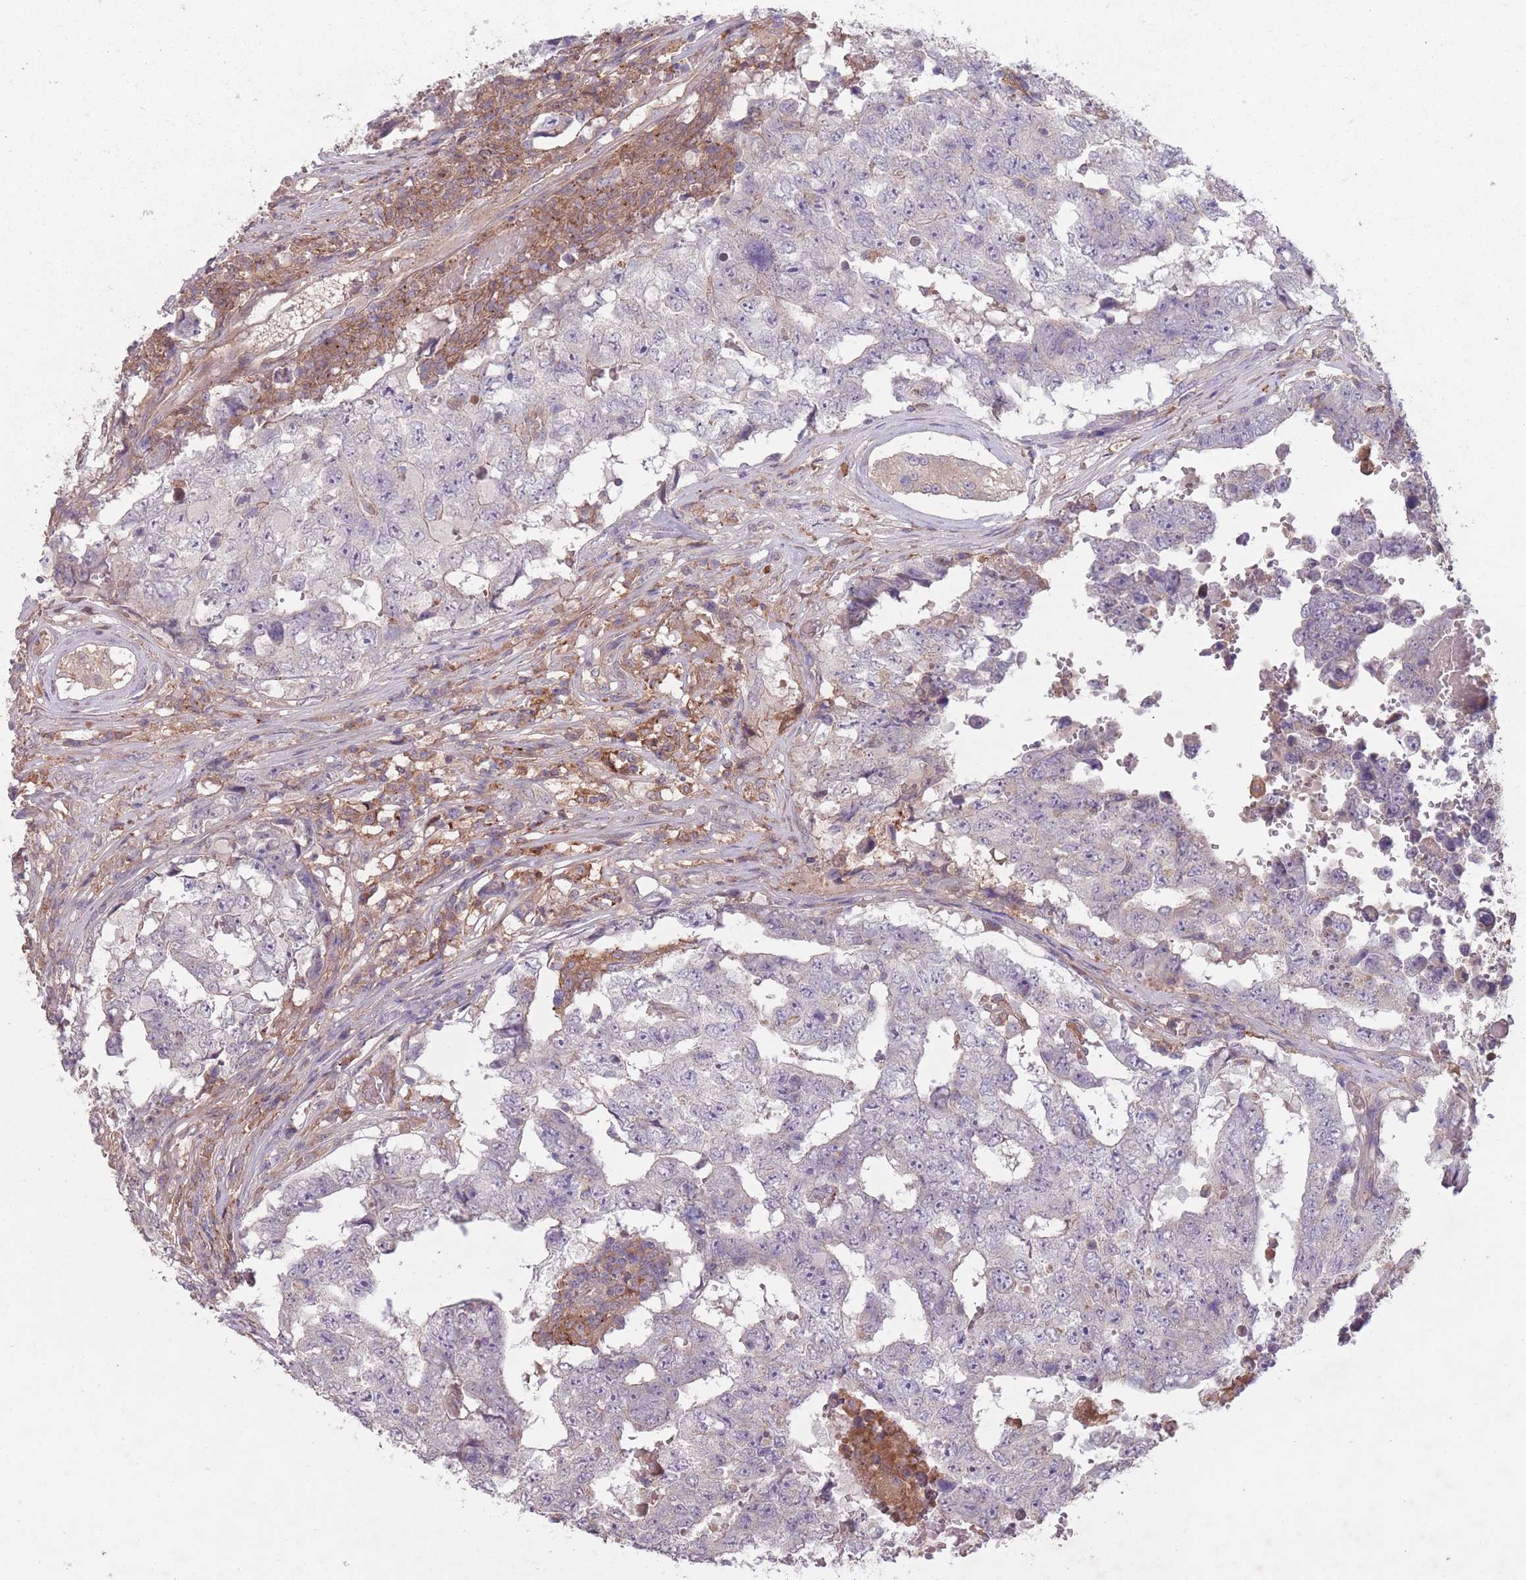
{"staining": {"intensity": "negative", "quantity": "none", "location": "none"}, "tissue": "testis cancer", "cell_type": "Tumor cells", "image_type": "cancer", "snomed": [{"axis": "morphology", "description": "Carcinoma, Embryonal, NOS"}, {"axis": "topography", "description": "Testis"}], "caption": "DAB immunohistochemical staining of human embryonal carcinoma (testis) demonstrates no significant staining in tumor cells.", "gene": "OR2V2", "patient": {"sex": "male", "age": 25}}